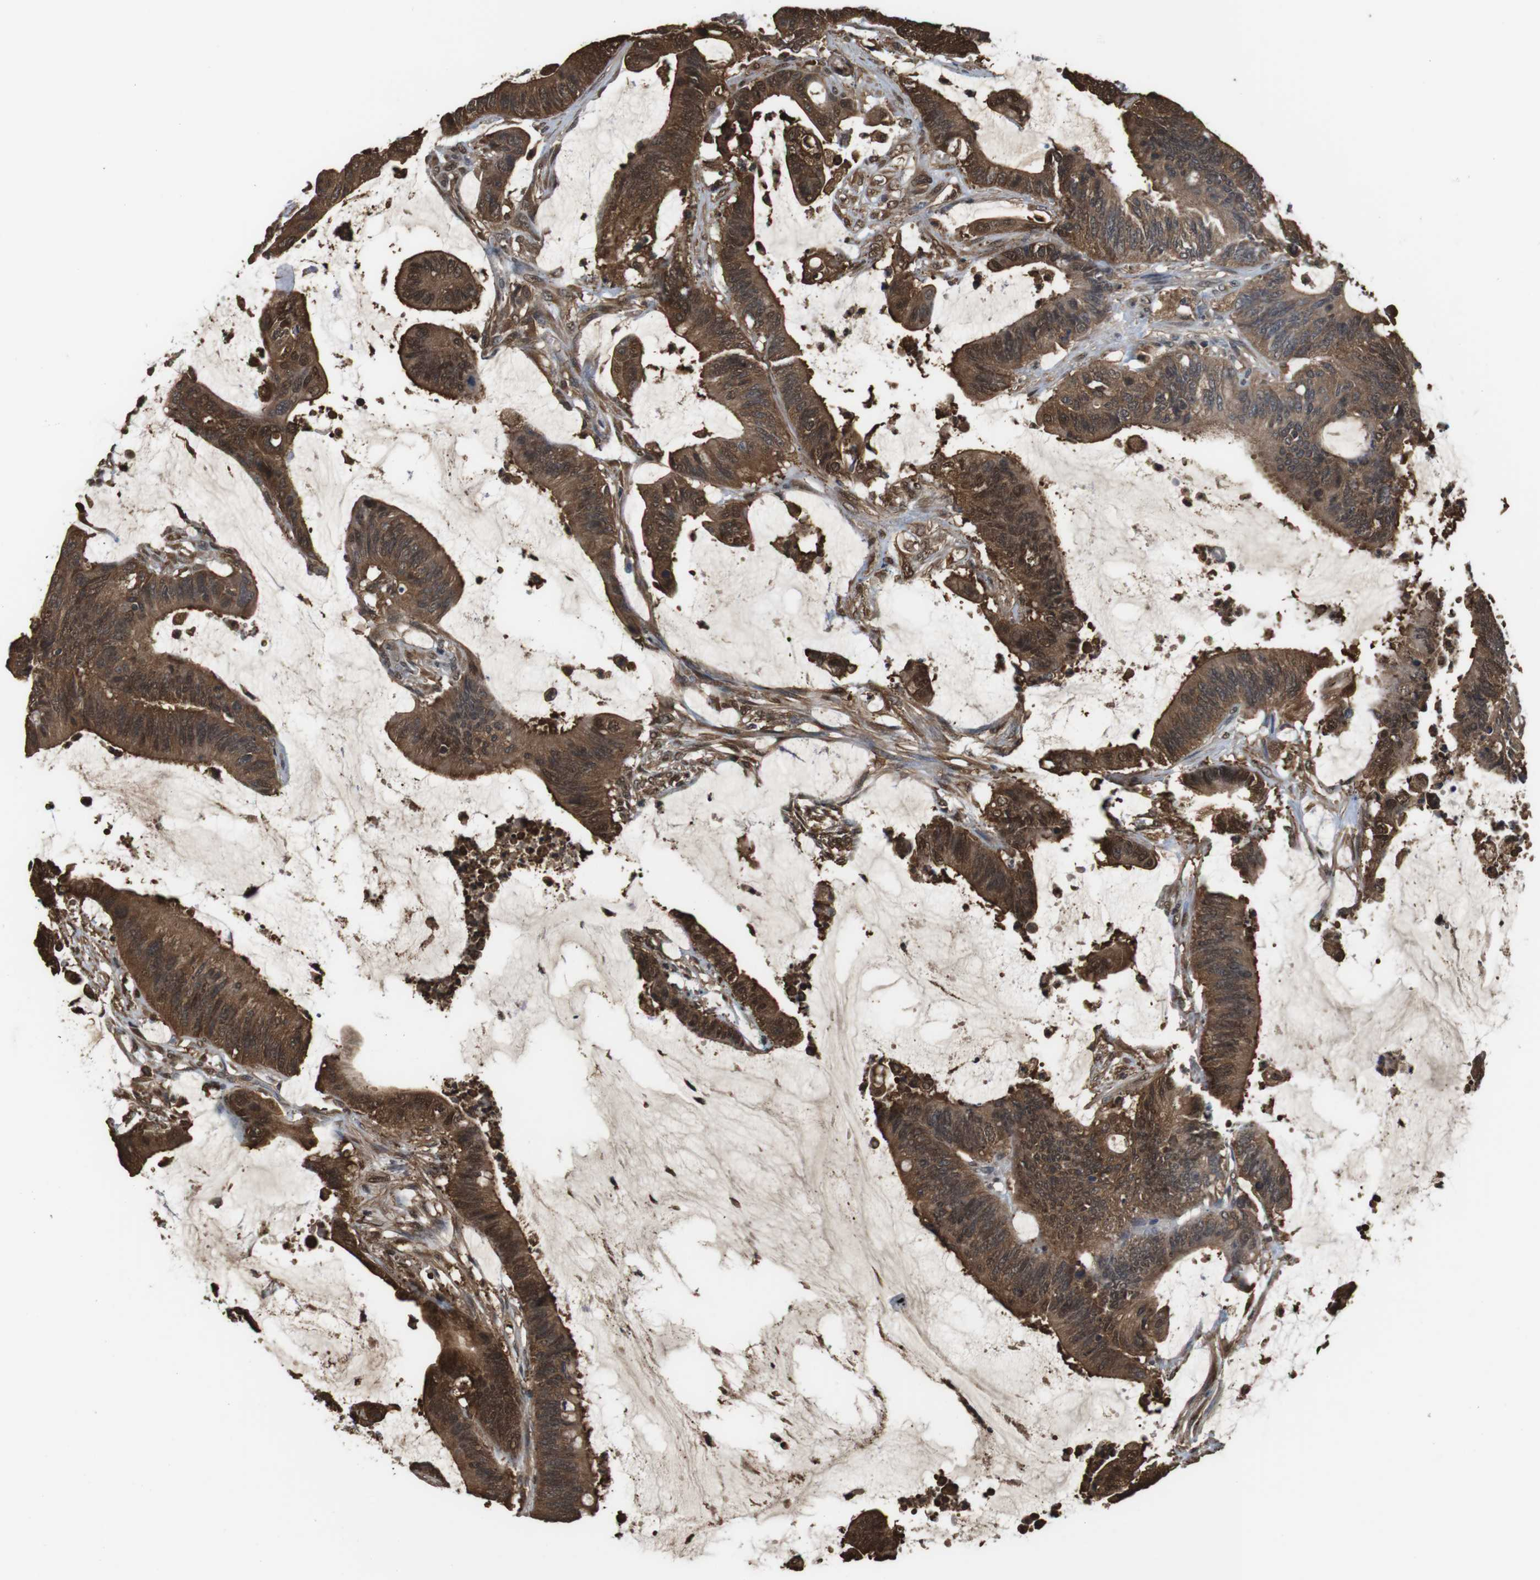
{"staining": {"intensity": "moderate", "quantity": ">75%", "location": "cytoplasmic/membranous,nuclear"}, "tissue": "colorectal cancer", "cell_type": "Tumor cells", "image_type": "cancer", "snomed": [{"axis": "morphology", "description": "Adenocarcinoma, NOS"}, {"axis": "topography", "description": "Rectum"}], "caption": "An immunohistochemistry (IHC) micrograph of neoplastic tissue is shown. Protein staining in brown highlights moderate cytoplasmic/membranous and nuclear positivity in colorectal cancer (adenocarcinoma) within tumor cells.", "gene": "LDHA", "patient": {"sex": "female", "age": 66}}